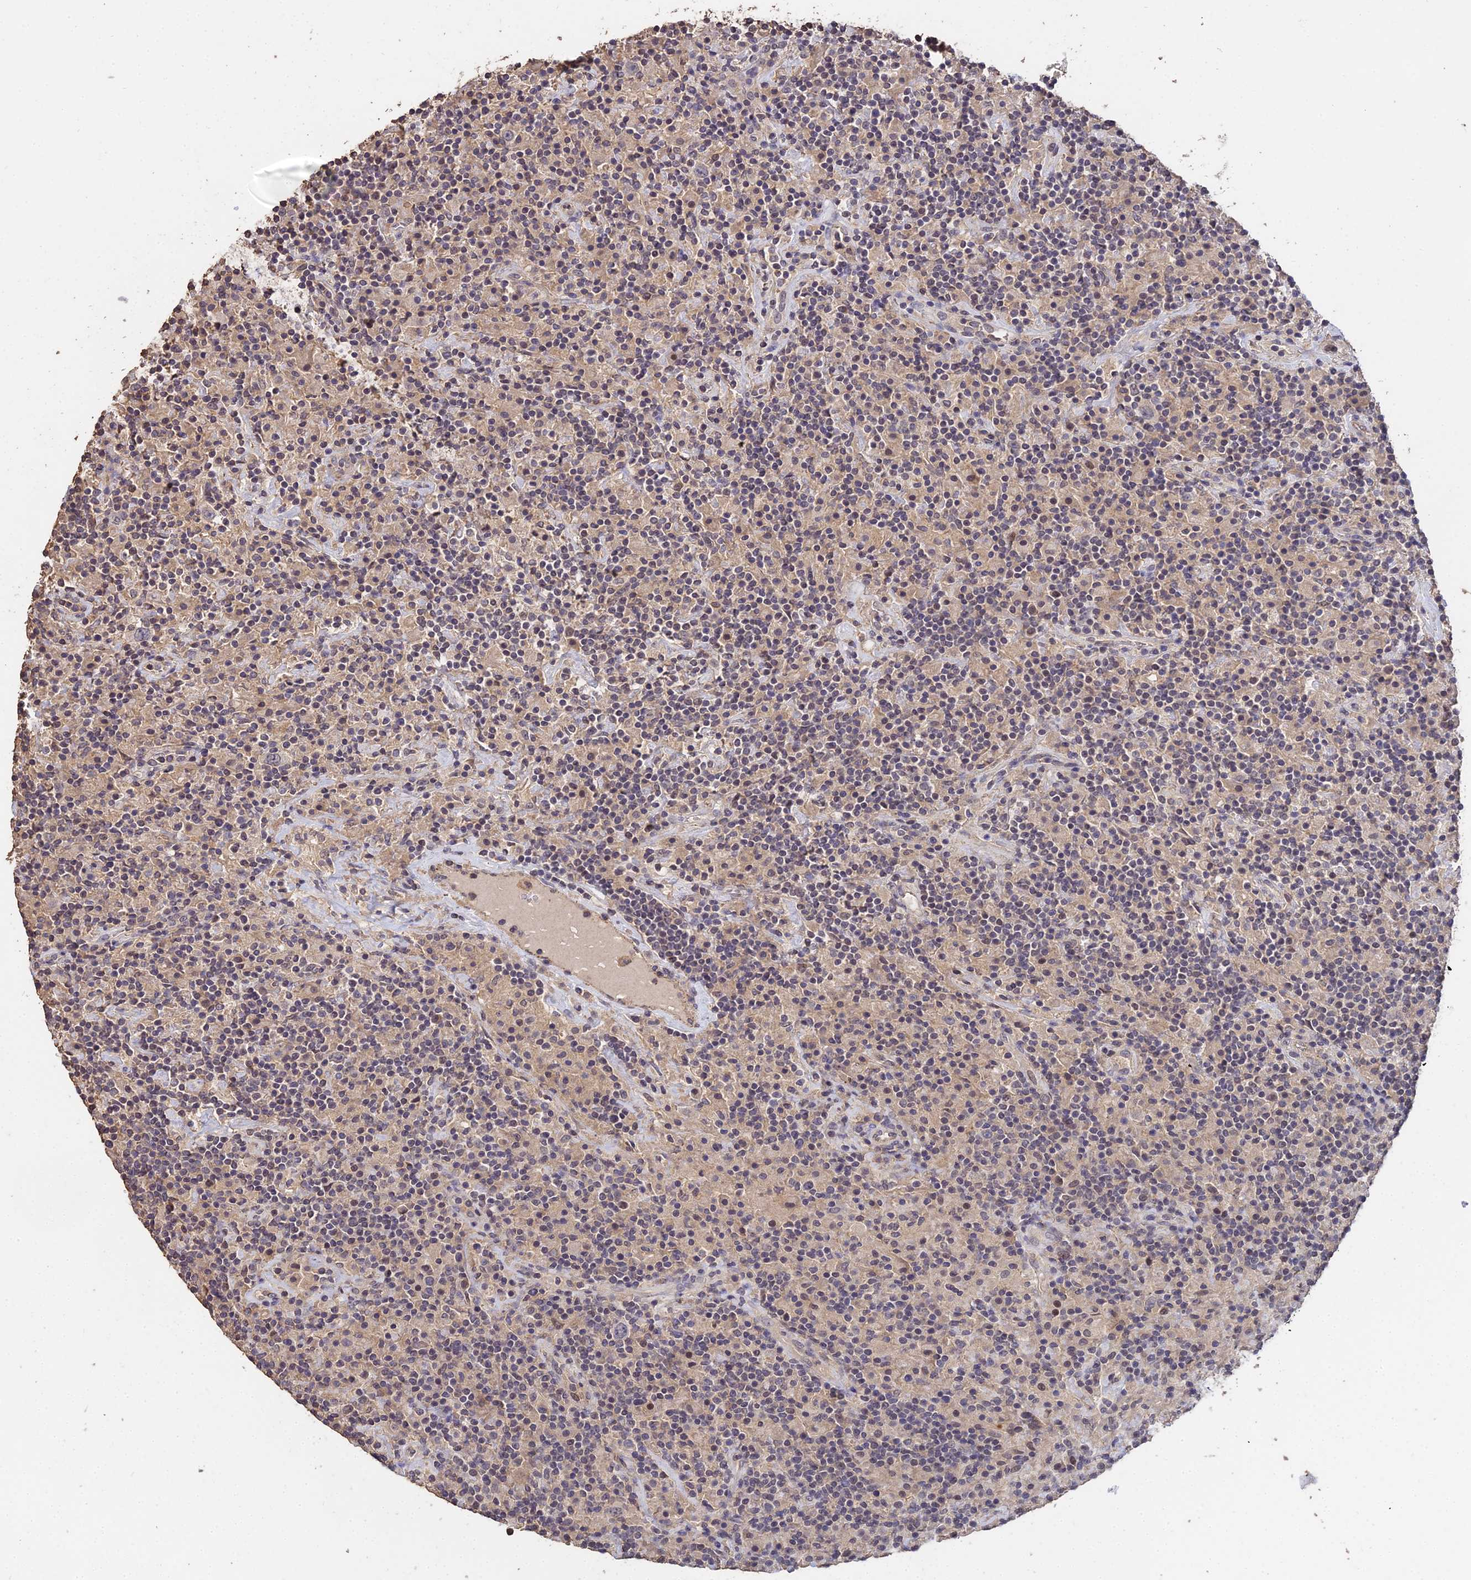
{"staining": {"intensity": "negative", "quantity": "none", "location": "none"}, "tissue": "lymphoma", "cell_type": "Tumor cells", "image_type": "cancer", "snomed": [{"axis": "morphology", "description": "Hodgkin's disease, NOS"}, {"axis": "topography", "description": "Lymph node"}], "caption": "This is a photomicrograph of IHC staining of lymphoma, which shows no expression in tumor cells.", "gene": "LSM5", "patient": {"sex": "male", "age": 70}}